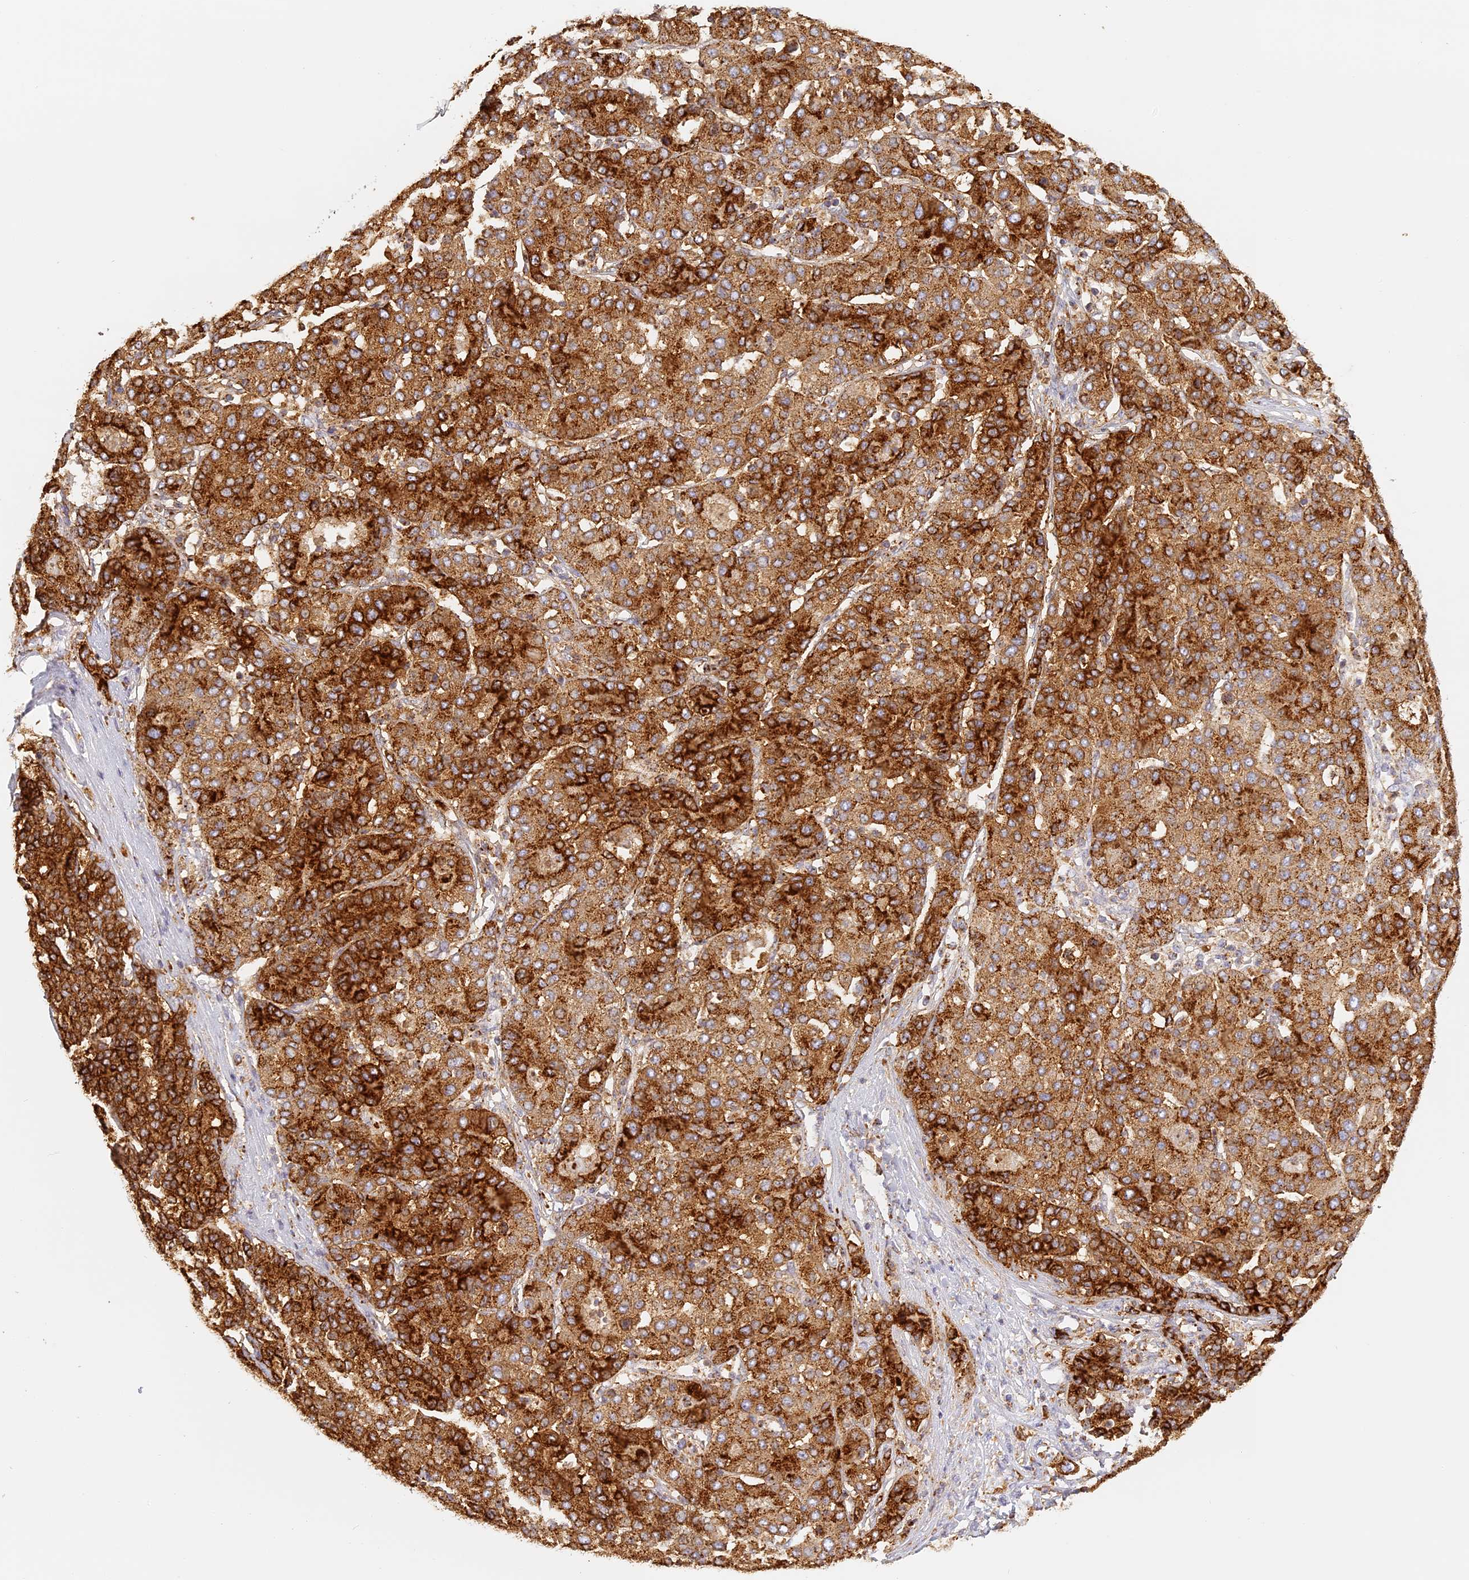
{"staining": {"intensity": "strong", "quantity": ">75%", "location": "cytoplasmic/membranous"}, "tissue": "liver cancer", "cell_type": "Tumor cells", "image_type": "cancer", "snomed": [{"axis": "morphology", "description": "Carcinoma, Hepatocellular, NOS"}, {"axis": "topography", "description": "Liver"}], "caption": "Protein staining by IHC displays strong cytoplasmic/membranous expression in approximately >75% of tumor cells in liver cancer. (DAB (3,3'-diaminobenzidine) = brown stain, brightfield microscopy at high magnification).", "gene": "LAMP2", "patient": {"sex": "male", "age": 65}}